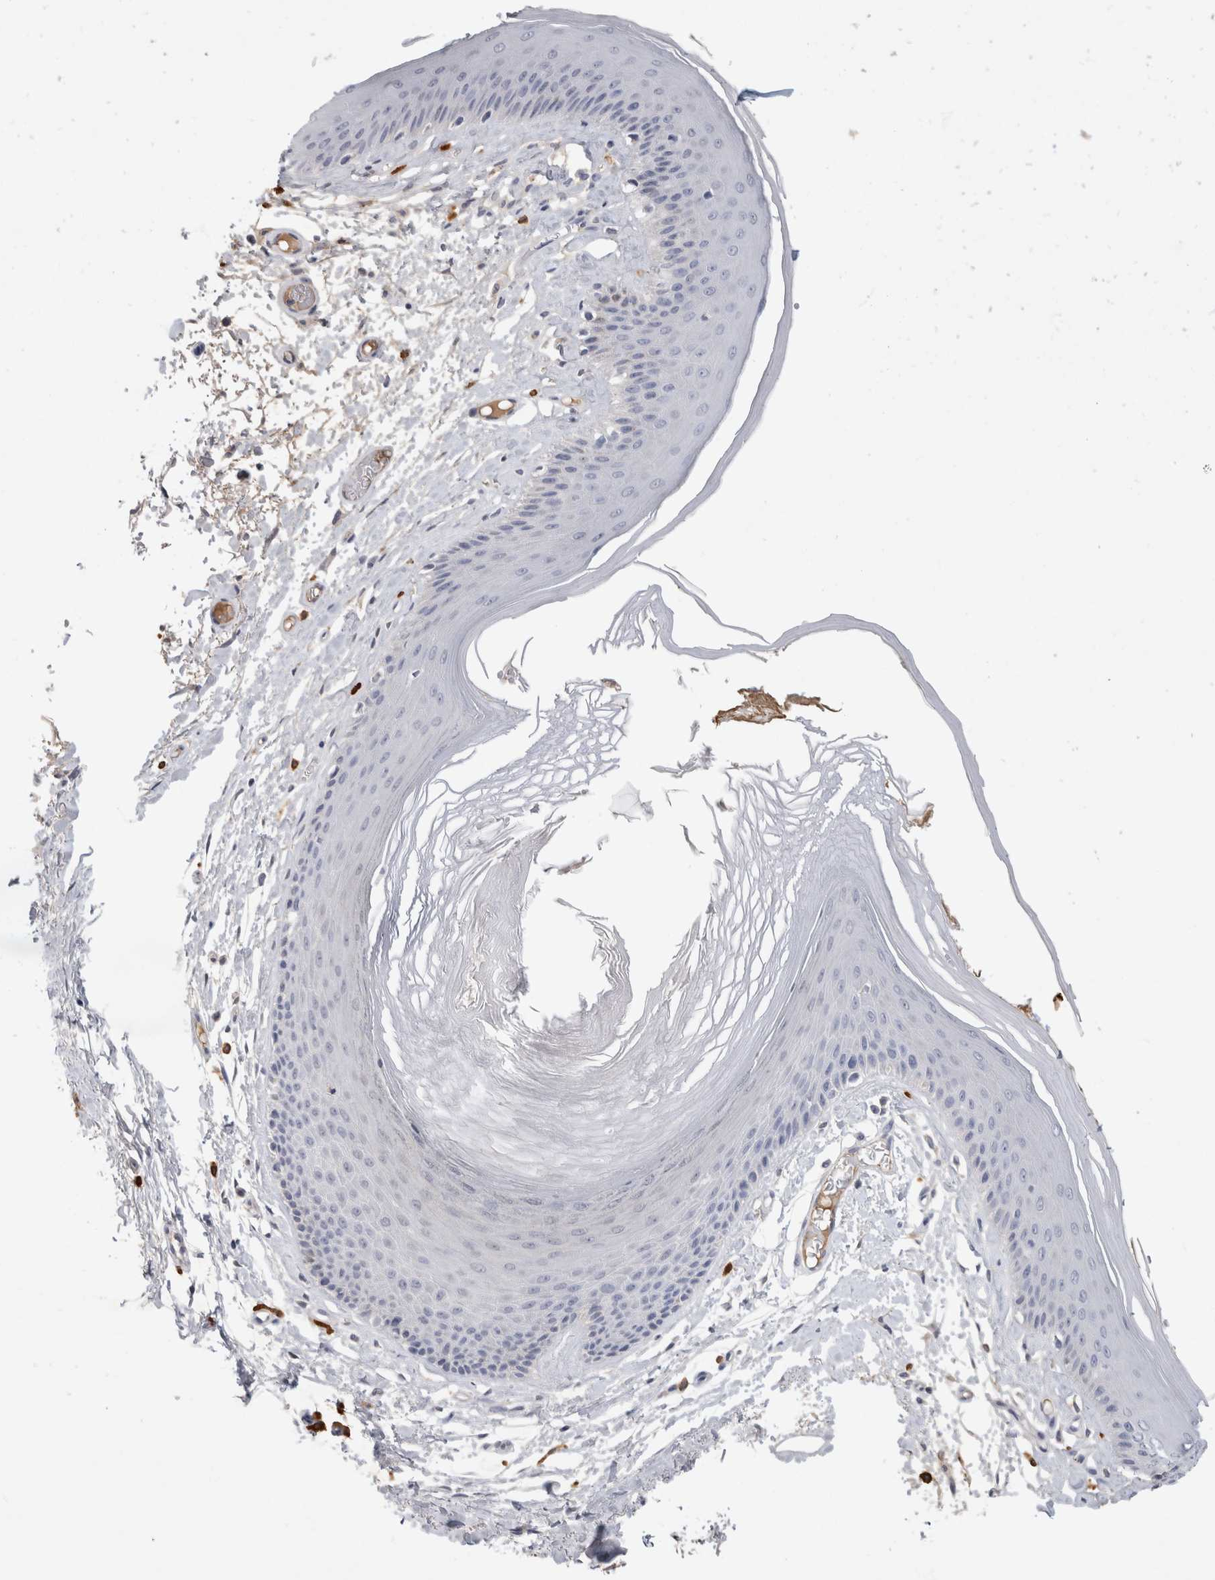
{"staining": {"intensity": "negative", "quantity": "none", "location": "none"}, "tissue": "skin", "cell_type": "Epidermal cells", "image_type": "normal", "snomed": [{"axis": "morphology", "description": "Normal tissue, NOS"}, {"axis": "topography", "description": "Vulva"}], "caption": "IHC photomicrograph of benign skin: skin stained with DAB exhibits no significant protein expression in epidermal cells. Nuclei are stained in blue.", "gene": "PGM1", "patient": {"sex": "female", "age": 73}}